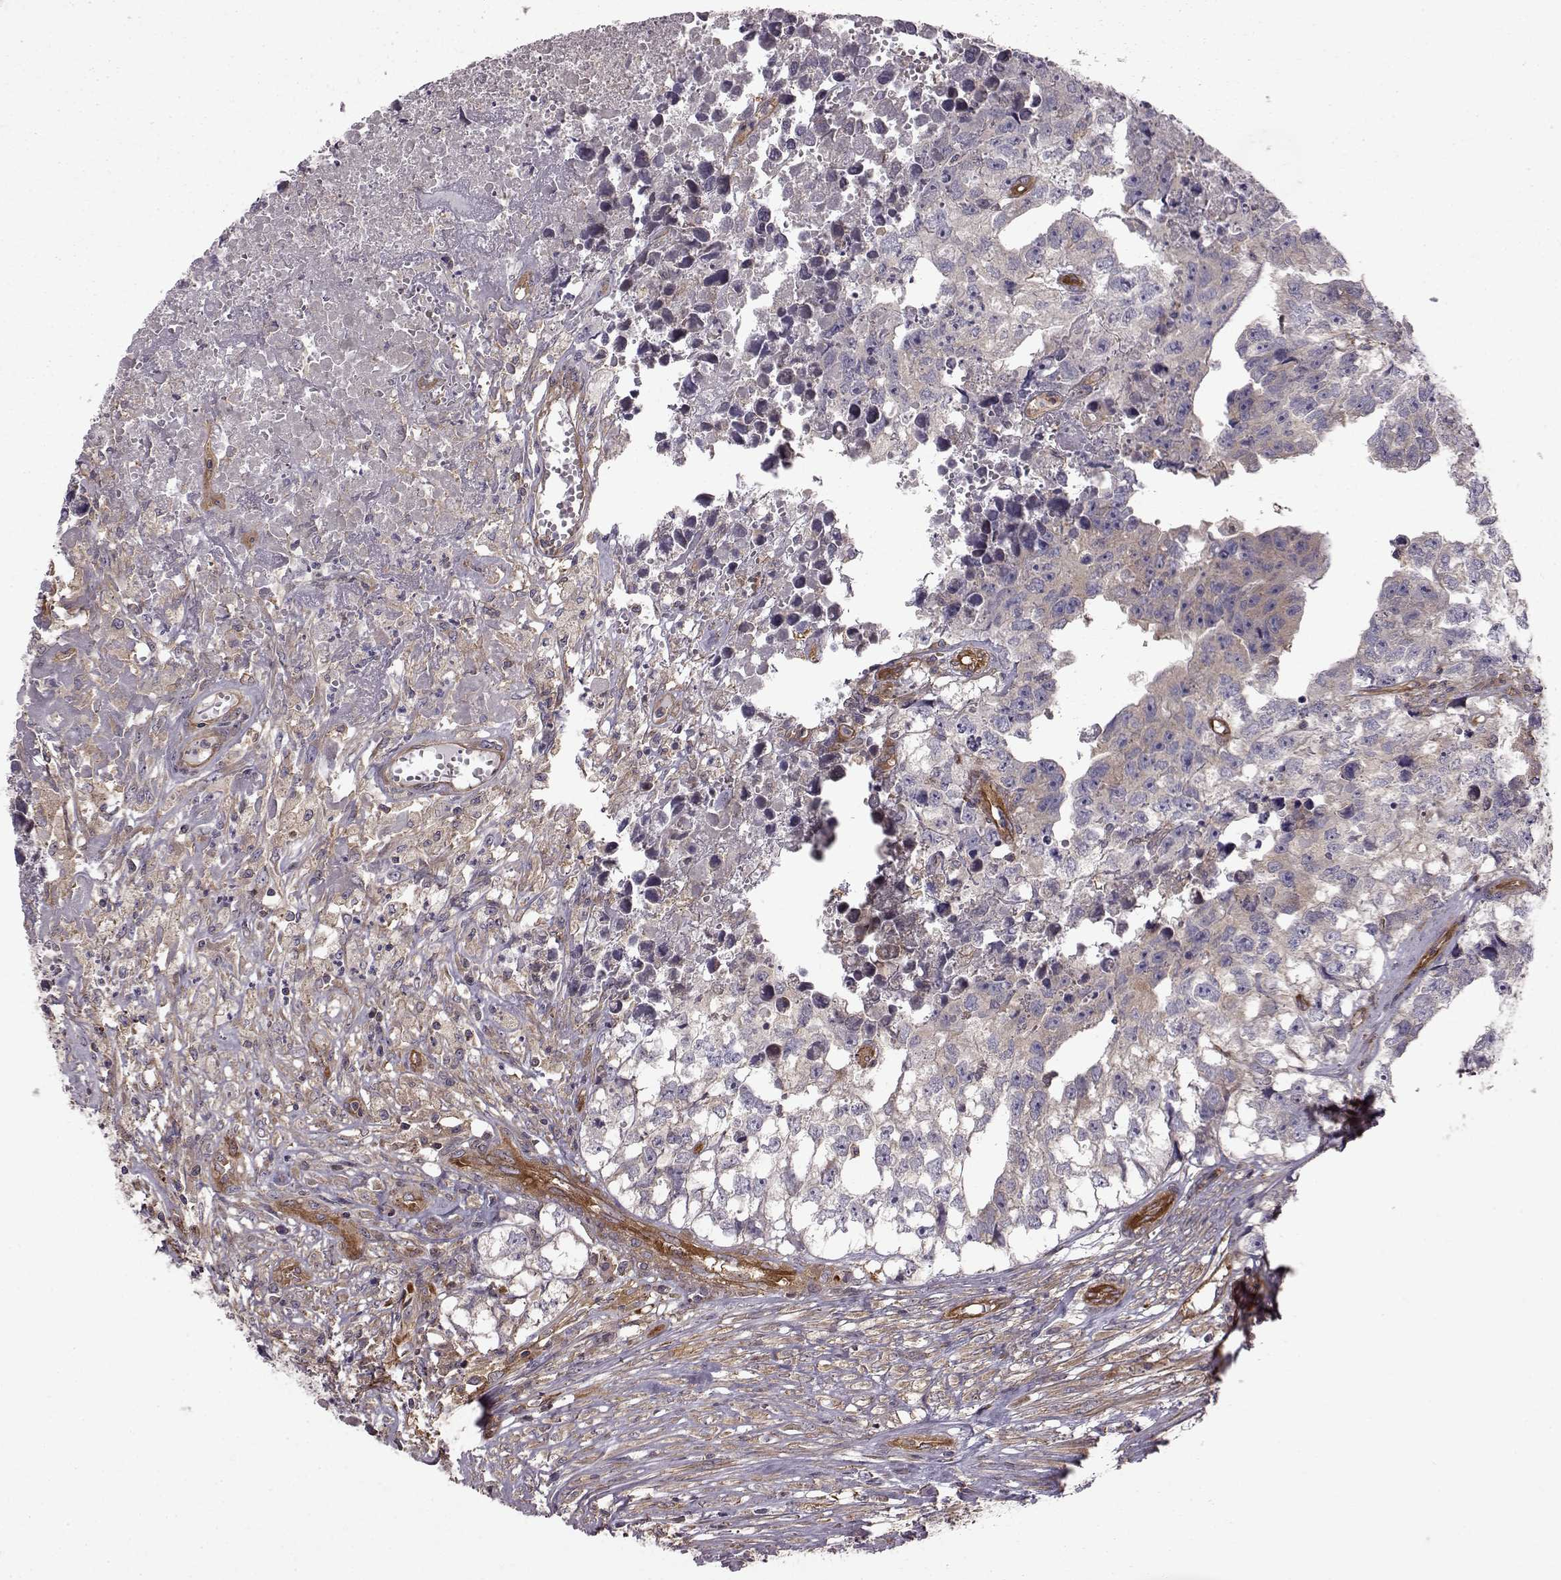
{"staining": {"intensity": "weak", "quantity": "<25%", "location": "cytoplasmic/membranous"}, "tissue": "testis cancer", "cell_type": "Tumor cells", "image_type": "cancer", "snomed": [{"axis": "morphology", "description": "Carcinoma, Embryonal, NOS"}, {"axis": "morphology", "description": "Teratoma, malignant, NOS"}, {"axis": "topography", "description": "Testis"}], "caption": "Tumor cells show no significant protein staining in testis cancer (malignant teratoma). (DAB immunohistochemistry (IHC), high magnification).", "gene": "RABGAP1", "patient": {"sex": "male", "age": 44}}